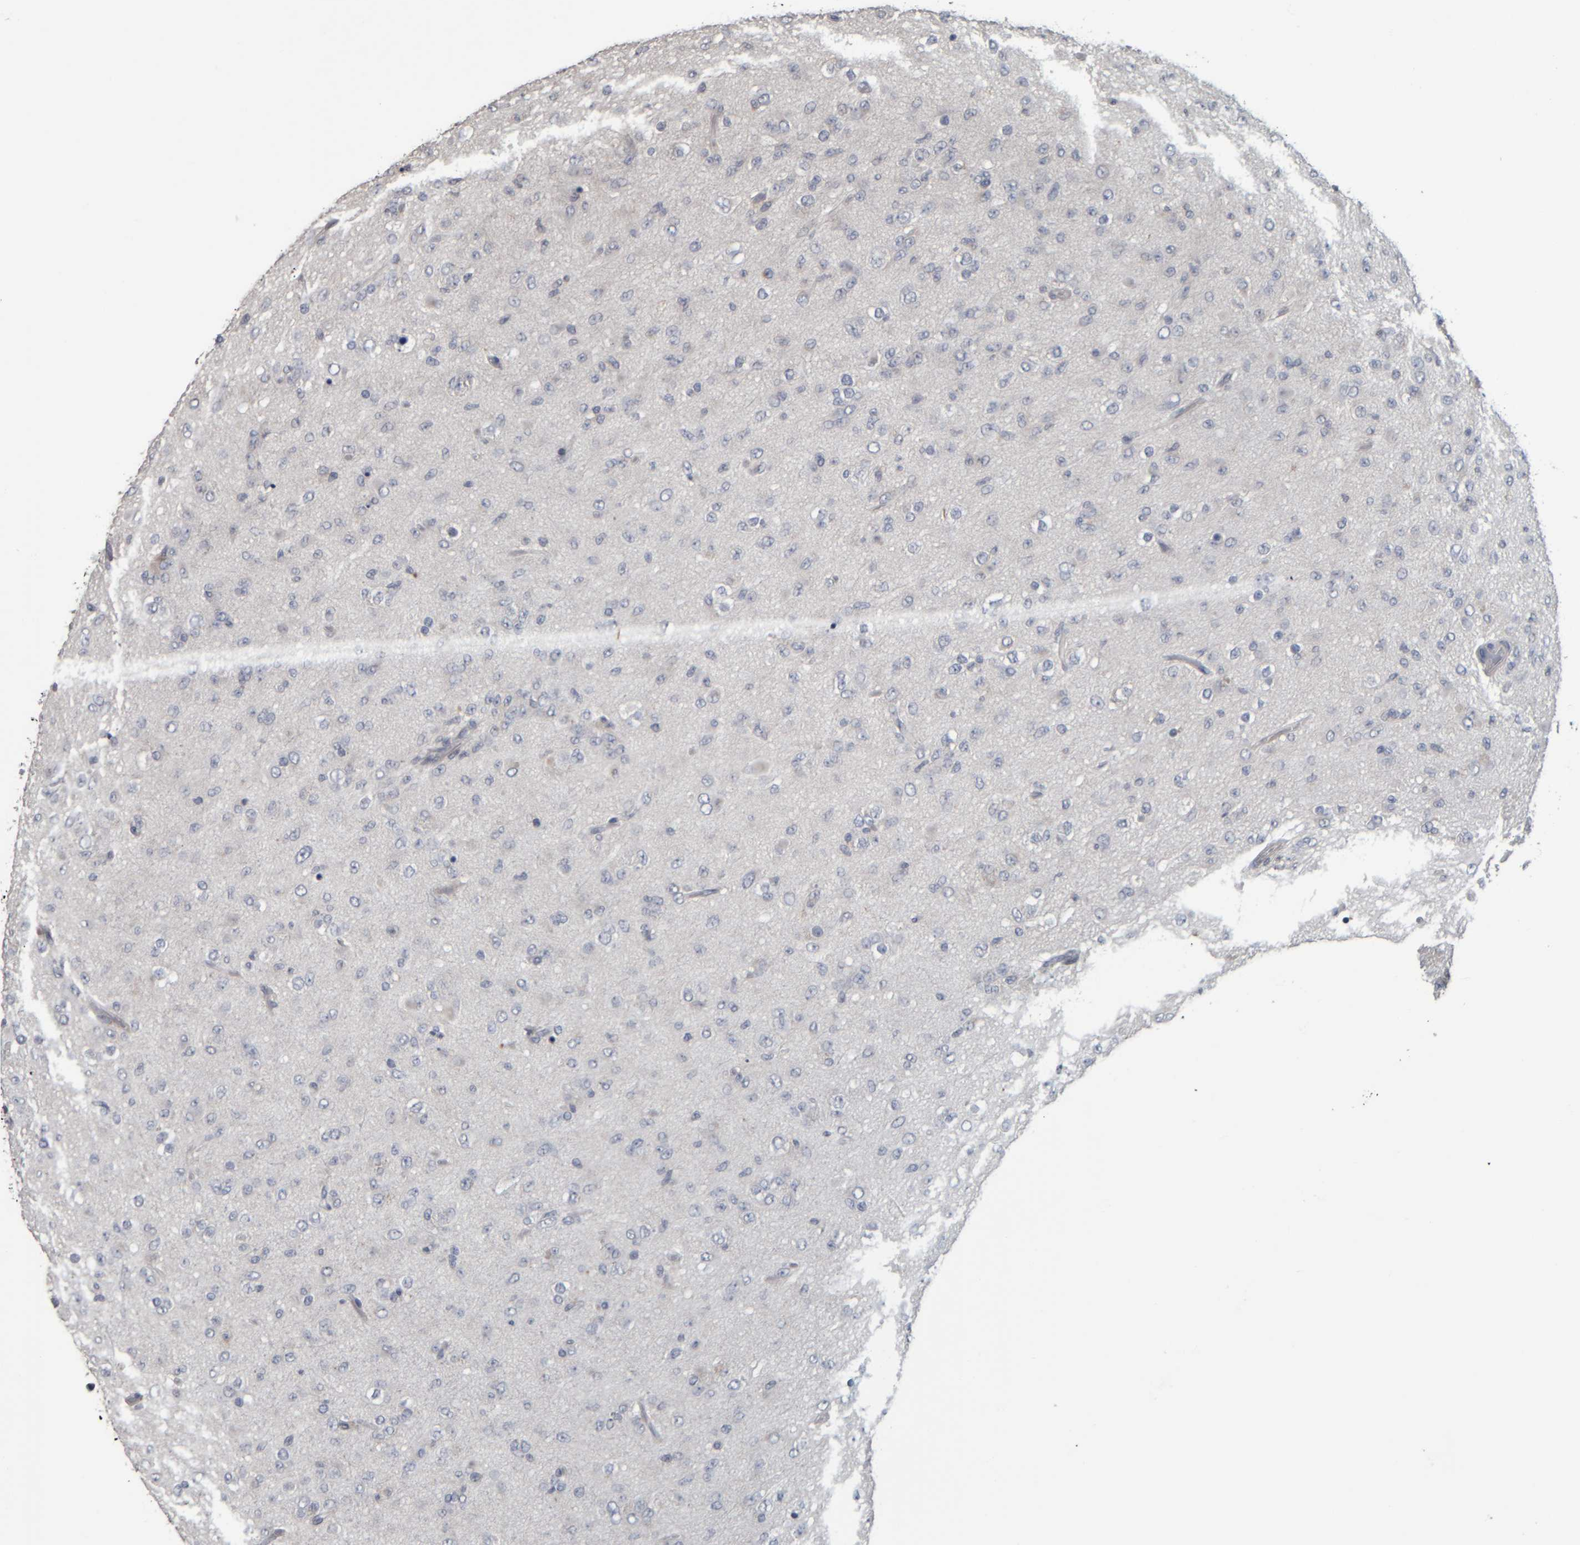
{"staining": {"intensity": "negative", "quantity": "none", "location": "none"}, "tissue": "glioma", "cell_type": "Tumor cells", "image_type": "cancer", "snomed": [{"axis": "morphology", "description": "Glioma, malignant, Low grade"}, {"axis": "topography", "description": "Brain"}], "caption": "The immunohistochemistry photomicrograph has no significant staining in tumor cells of glioma tissue.", "gene": "CAVIN4", "patient": {"sex": "male", "age": 65}}